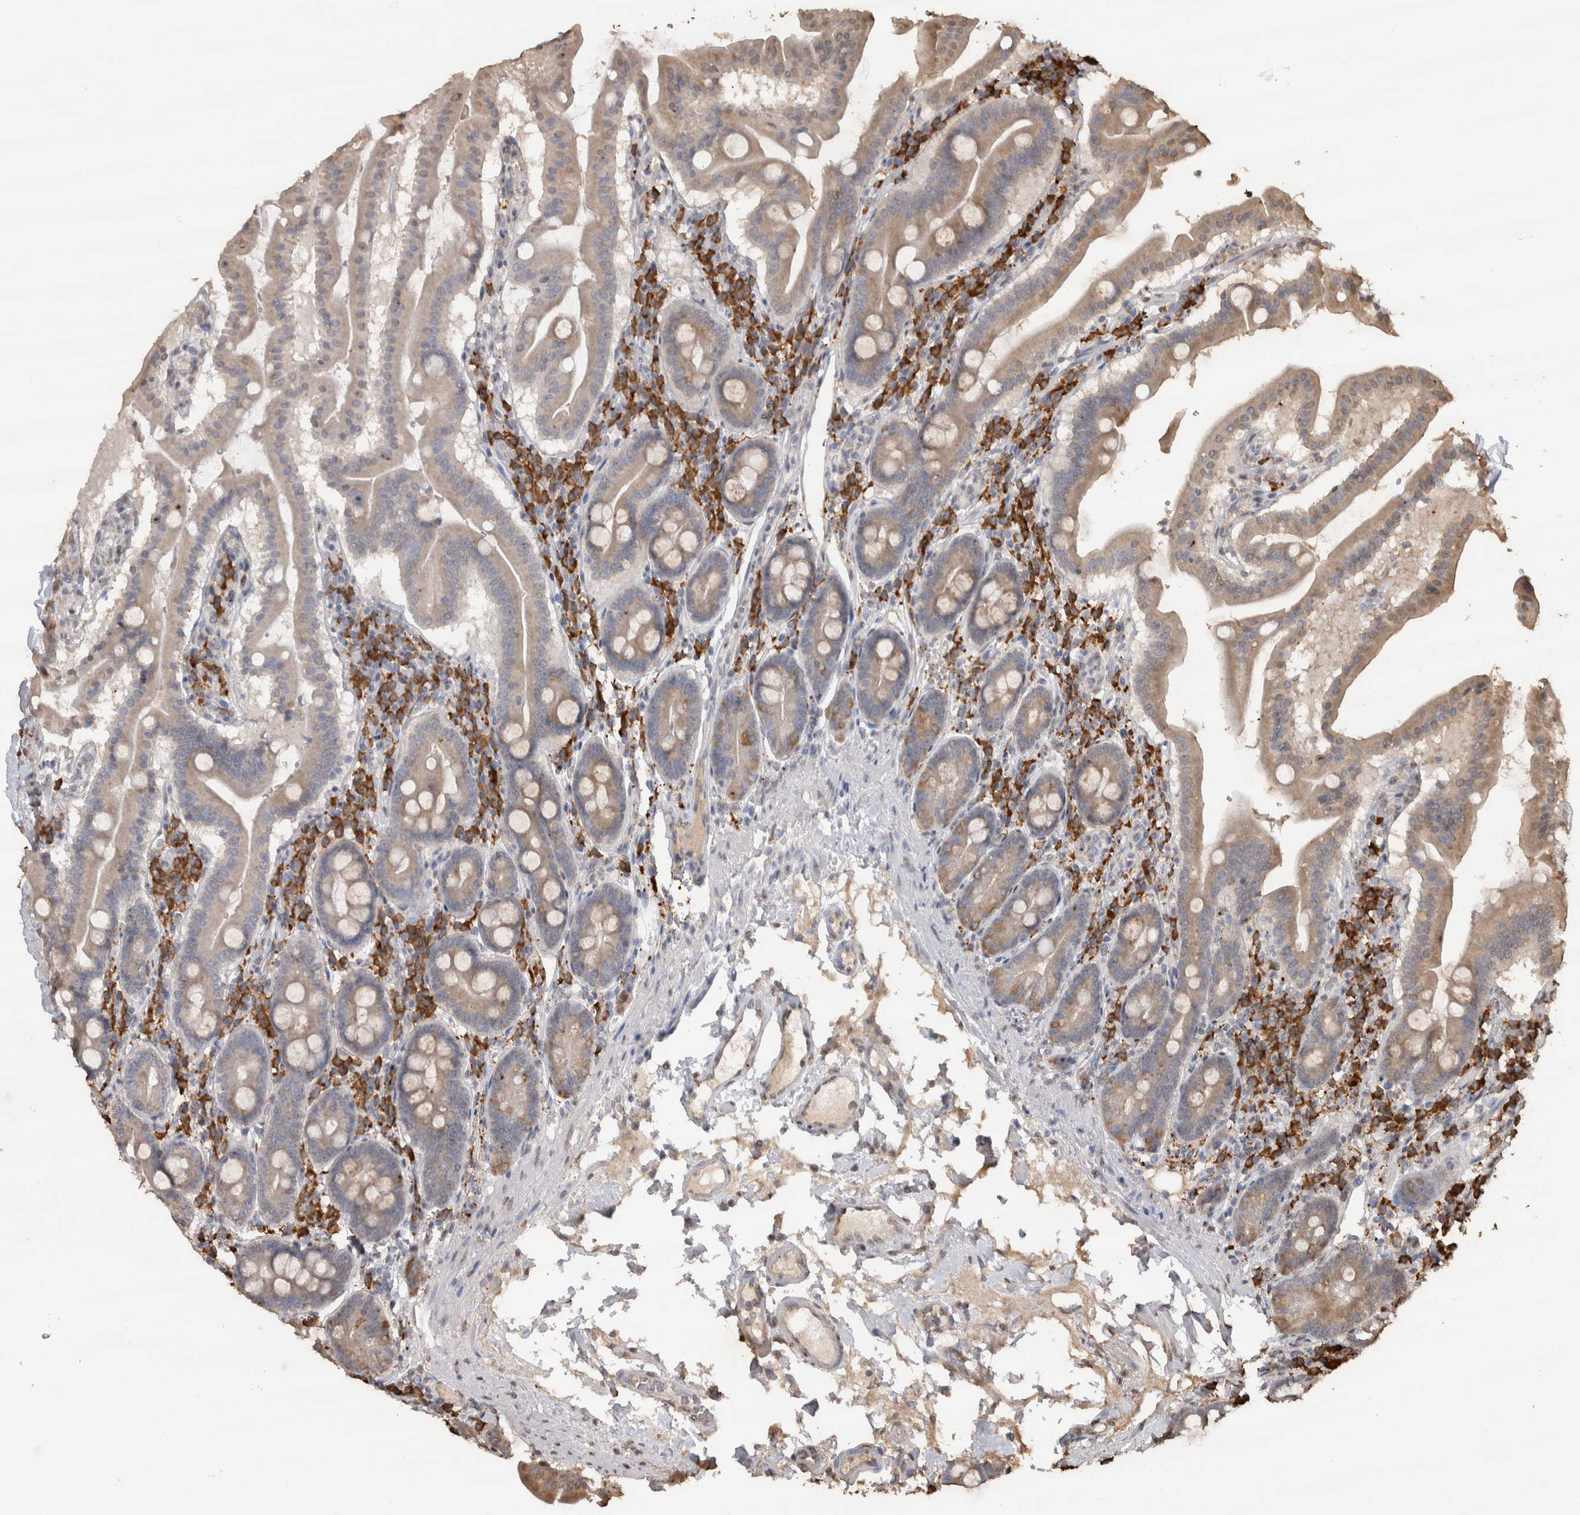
{"staining": {"intensity": "weak", "quantity": "25%-75%", "location": "cytoplasmic/membranous"}, "tissue": "duodenum", "cell_type": "Glandular cells", "image_type": "normal", "snomed": [{"axis": "morphology", "description": "Normal tissue, NOS"}, {"axis": "morphology", "description": "Adenocarcinoma, NOS"}, {"axis": "topography", "description": "Pancreas"}, {"axis": "topography", "description": "Duodenum"}], "caption": "This is an image of immunohistochemistry (IHC) staining of unremarkable duodenum, which shows weak positivity in the cytoplasmic/membranous of glandular cells.", "gene": "CRELD2", "patient": {"sex": "male", "age": 50}}